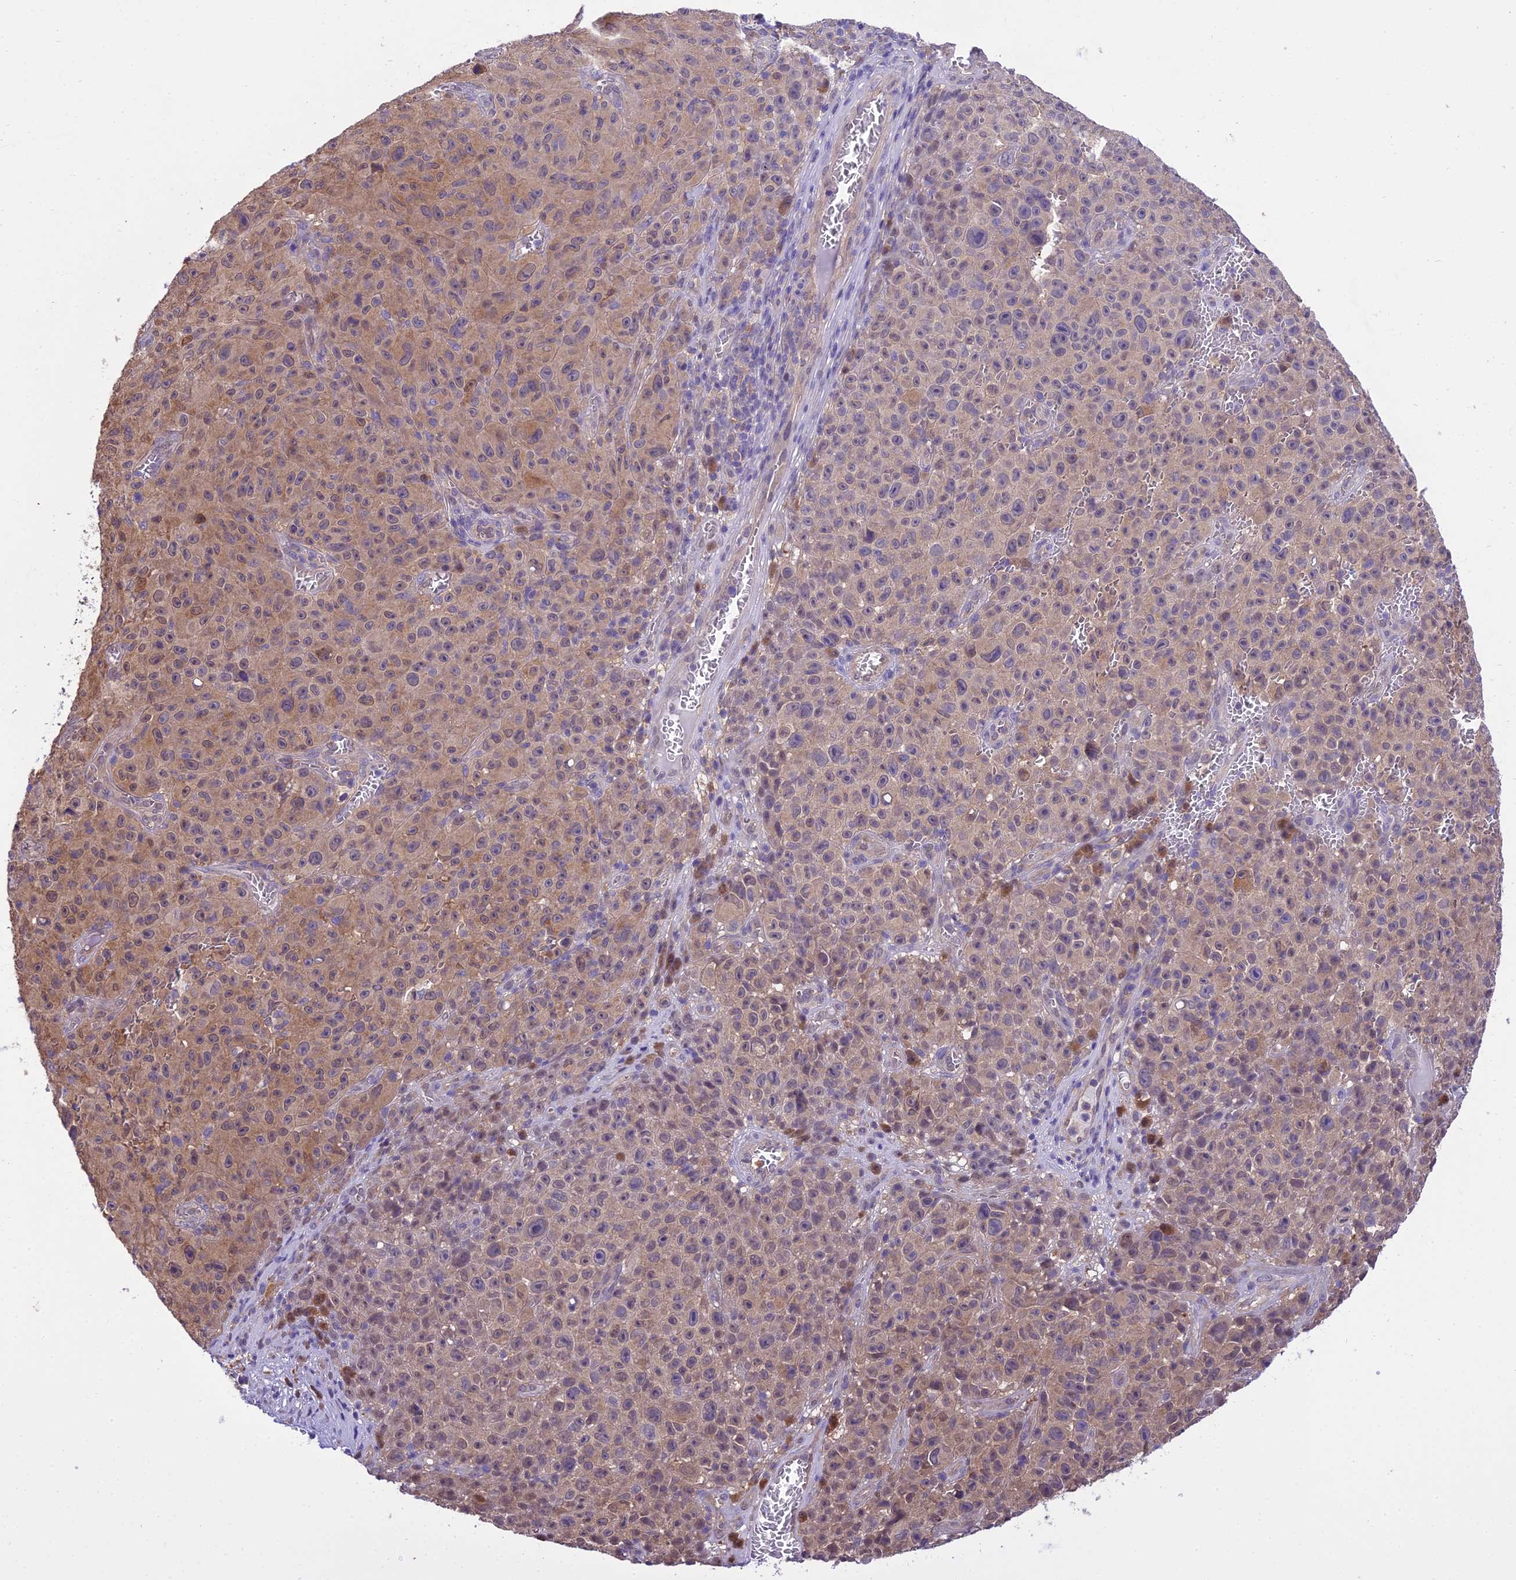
{"staining": {"intensity": "moderate", "quantity": "25%-75%", "location": "cytoplasmic/membranous"}, "tissue": "melanoma", "cell_type": "Tumor cells", "image_type": "cancer", "snomed": [{"axis": "morphology", "description": "Malignant melanoma, NOS"}, {"axis": "topography", "description": "Skin"}], "caption": "Protein expression analysis of melanoma exhibits moderate cytoplasmic/membranous positivity in about 25%-75% of tumor cells. The staining was performed using DAB, with brown indicating positive protein expression. Nuclei are stained blue with hematoxylin.", "gene": "BORCS6", "patient": {"sex": "female", "age": 82}}